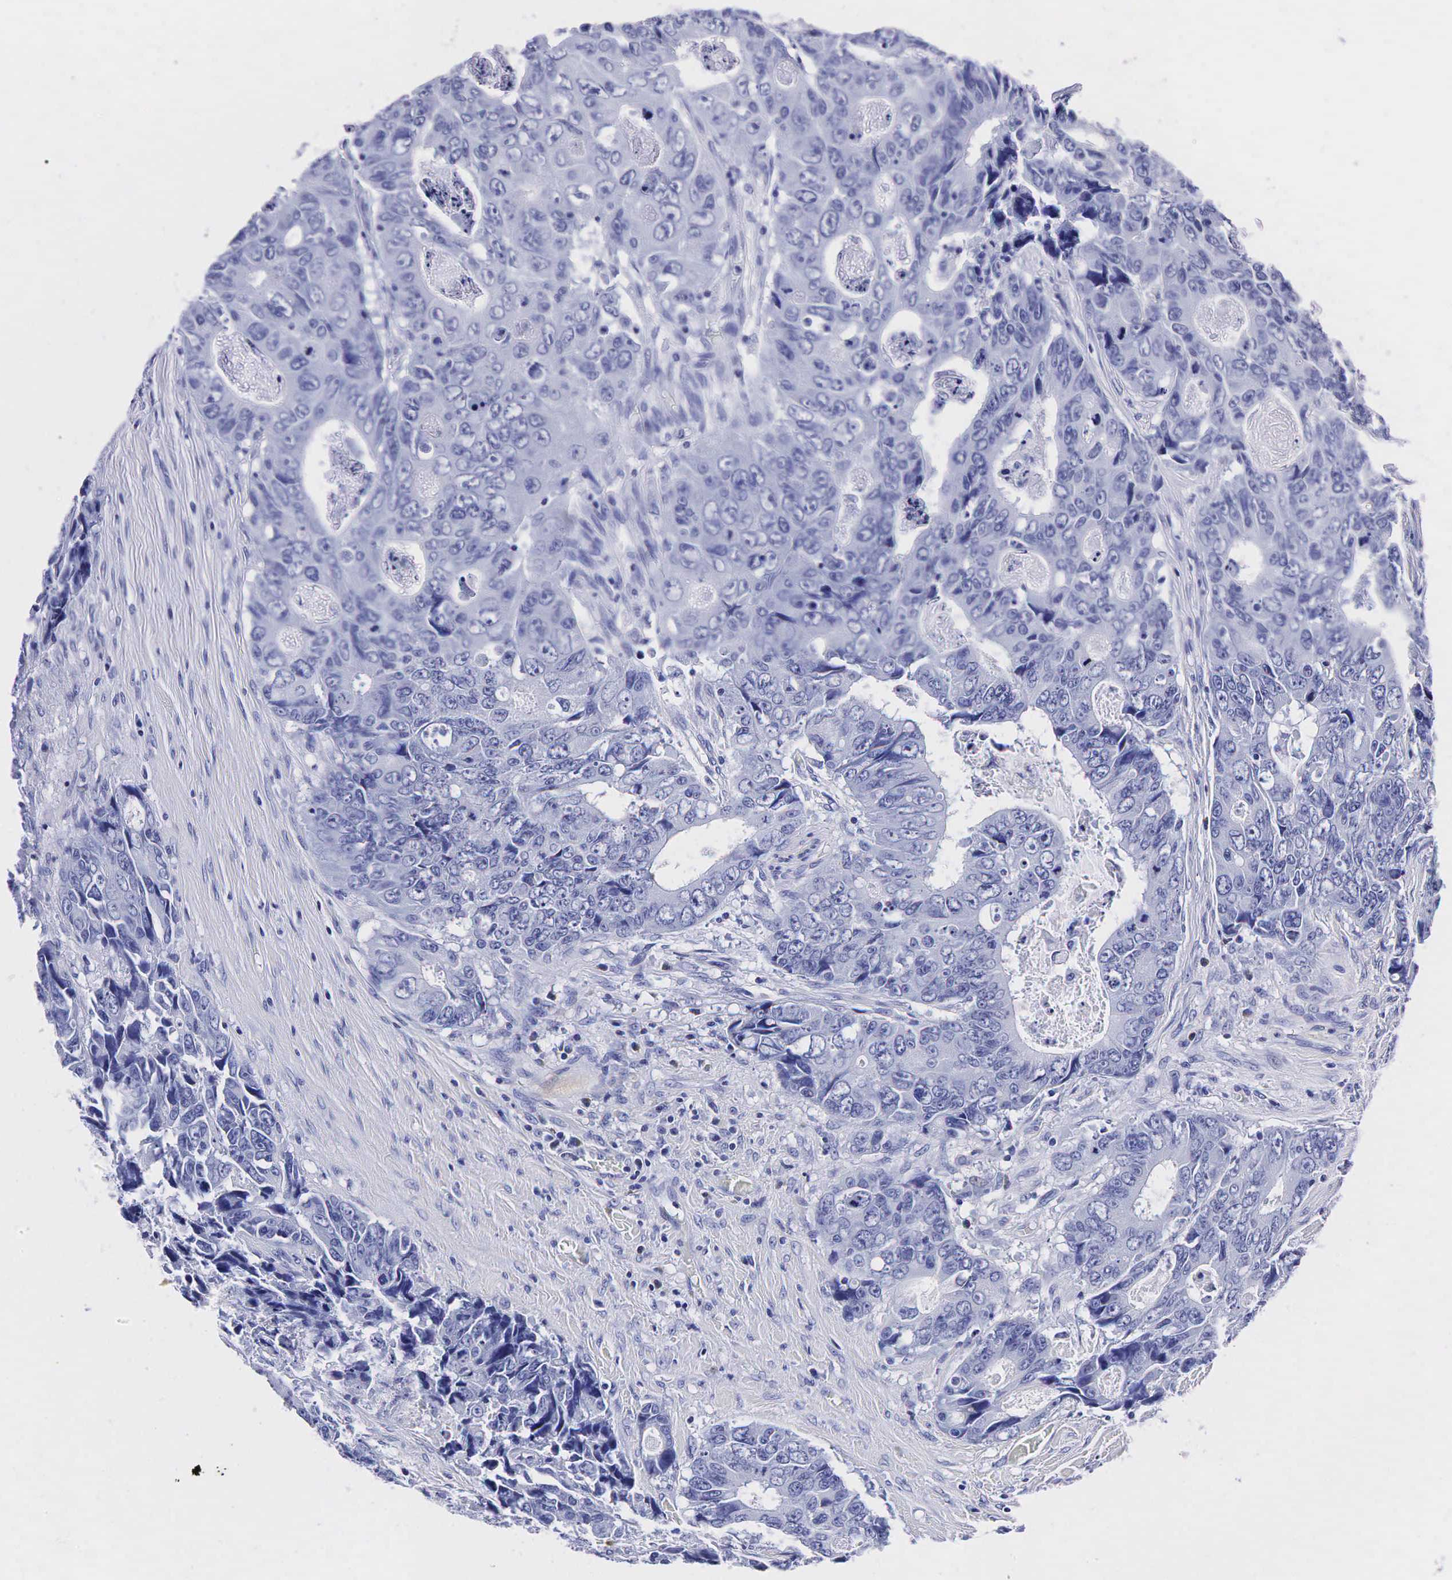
{"staining": {"intensity": "negative", "quantity": "none", "location": "none"}, "tissue": "colorectal cancer", "cell_type": "Tumor cells", "image_type": "cancer", "snomed": [{"axis": "morphology", "description": "Adenocarcinoma, NOS"}, {"axis": "topography", "description": "Rectum"}], "caption": "Protein analysis of adenocarcinoma (colorectal) shows no significant positivity in tumor cells.", "gene": "TG", "patient": {"sex": "female", "age": 67}}